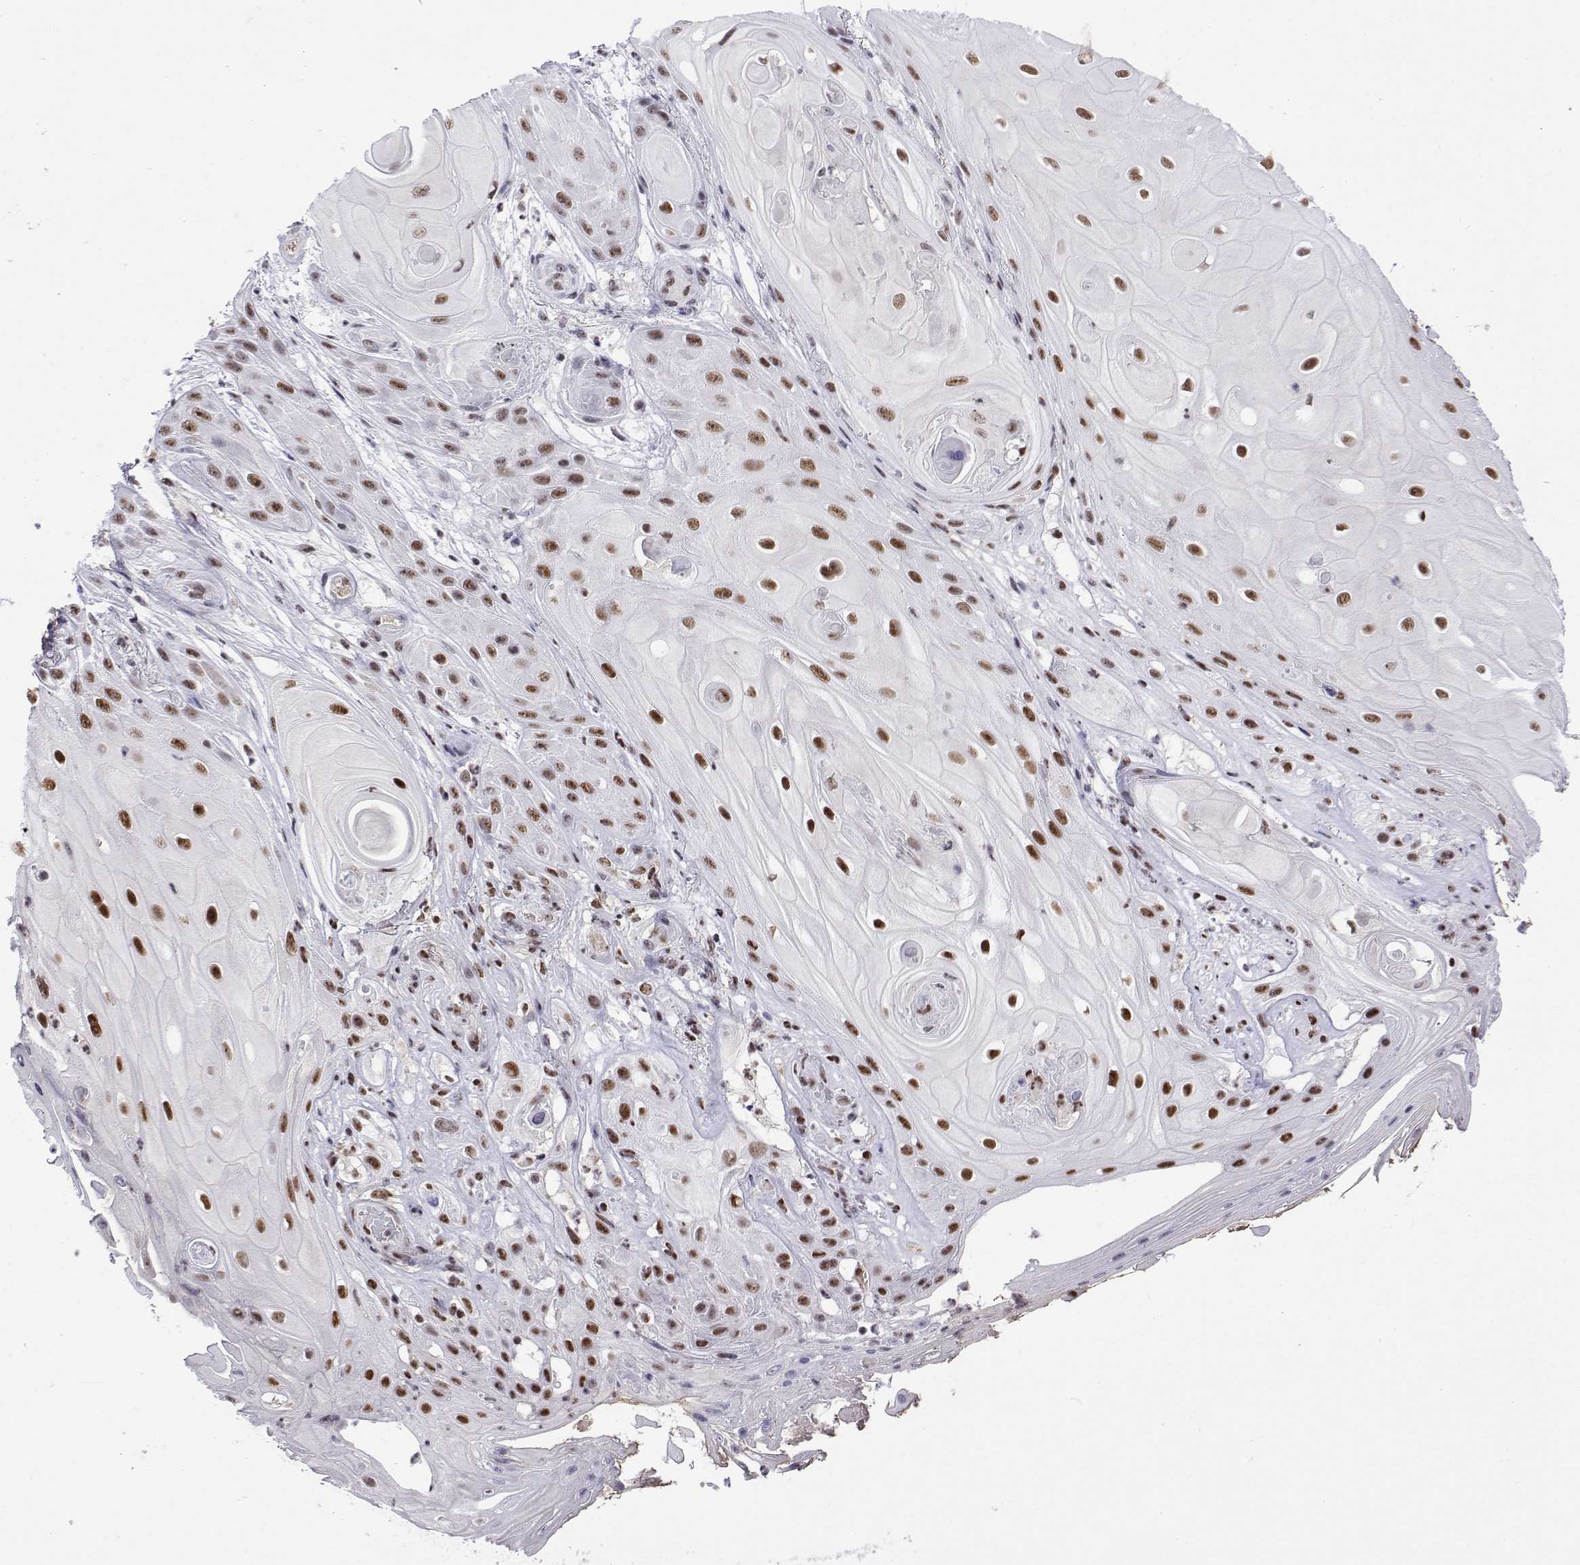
{"staining": {"intensity": "moderate", "quantity": ">75%", "location": "nuclear"}, "tissue": "skin cancer", "cell_type": "Tumor cells", "image_type": "cancer", "snomed": [{"axis": "morphology", "description": "Squamous cell carcinoma, NOS"}, {"axis": "topography", "description": "Skin"}], "caption": "DAB immunohistochemical staining of skin cancer (squamous cell carcinoma) demonstrates moderate nuclear protein expression in about >75% of tumor cells. (Stains: DAB in brown, nuclei in blue, Microscopy: brightfield microscopy at high magnification).", "gene": "POLDIP3", "patient": {"sex": "male", "age": 62}}